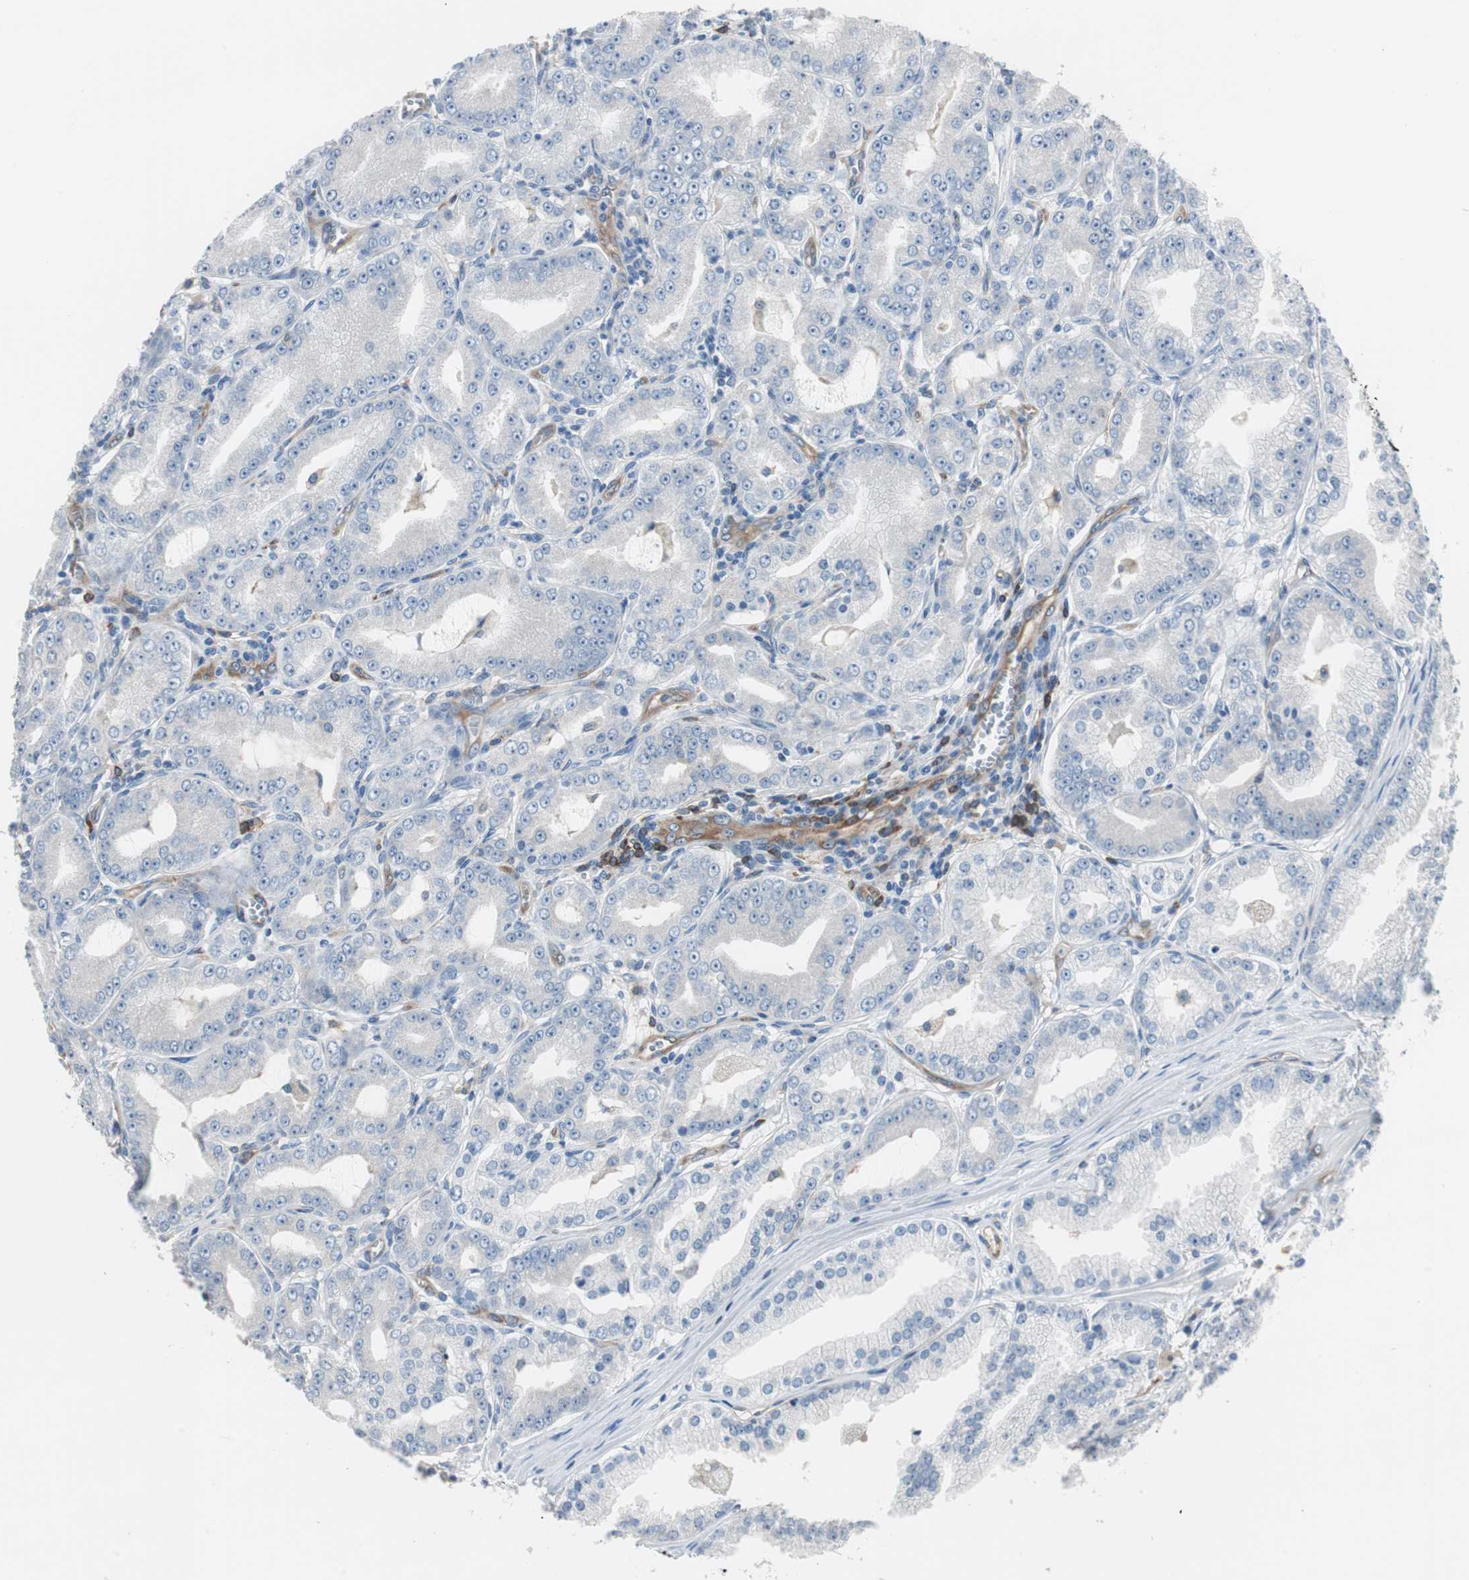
{"staining": {"intensity": "negative", "quantity": "none", "location": "none"}, "tissue": "prostate cancer", "cell_type": "Tumor cells", "image_type": "cancer", "snomed": [{"axis": "morphology", "description": "Adenocarcinoma, High grade"}, {"axis": "topography", "description": "Prostate"}], "caption": "Prostate high-grade adenocarcinoma was stained to show a protein in brown. There is no significant positivity in tumor cells.", "gene": "SWAP70", "patient": {"sex": "male", "age": 61}}